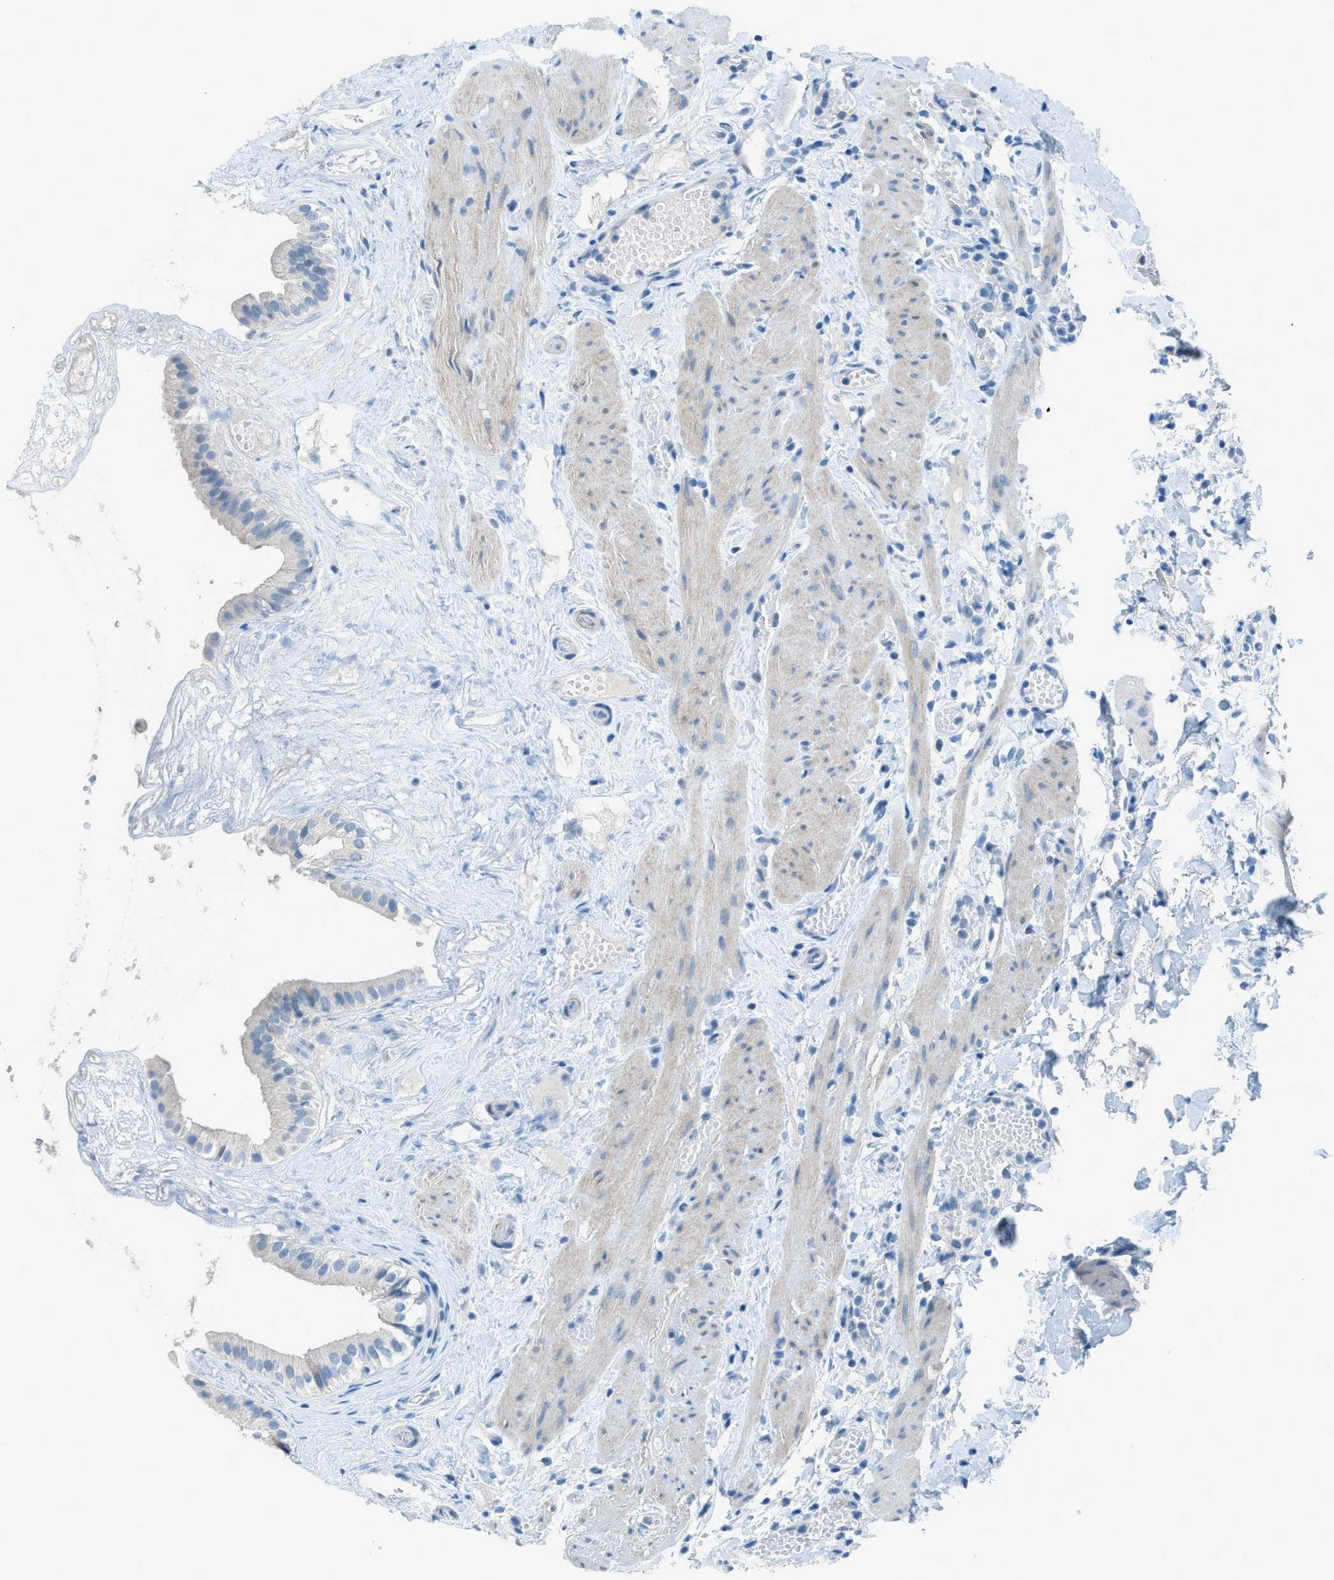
{"staining": {"intensity": "weak", "quantity": "25%-75%", "location": "cytoplasmic/membranous"}, "tissue": "gallbladder", "cell_type": "Glandular cells", "image_type": "normal", "snomed": [{"axis": "morphology", "description": "Normal tissue, NOS"}, {"axis": "topography", "description": "Gallbladder"}], "caption": "The micrograph exhibits a brown stain indicating the presence of a protein in the cytoplasmic/membranous of glandular cells in gallbladder. The protein of interest is shown in brown color, while the nuclei are stained blue.", "gene": "ACAN", "patient": {"sex": "female", "age": 26}}